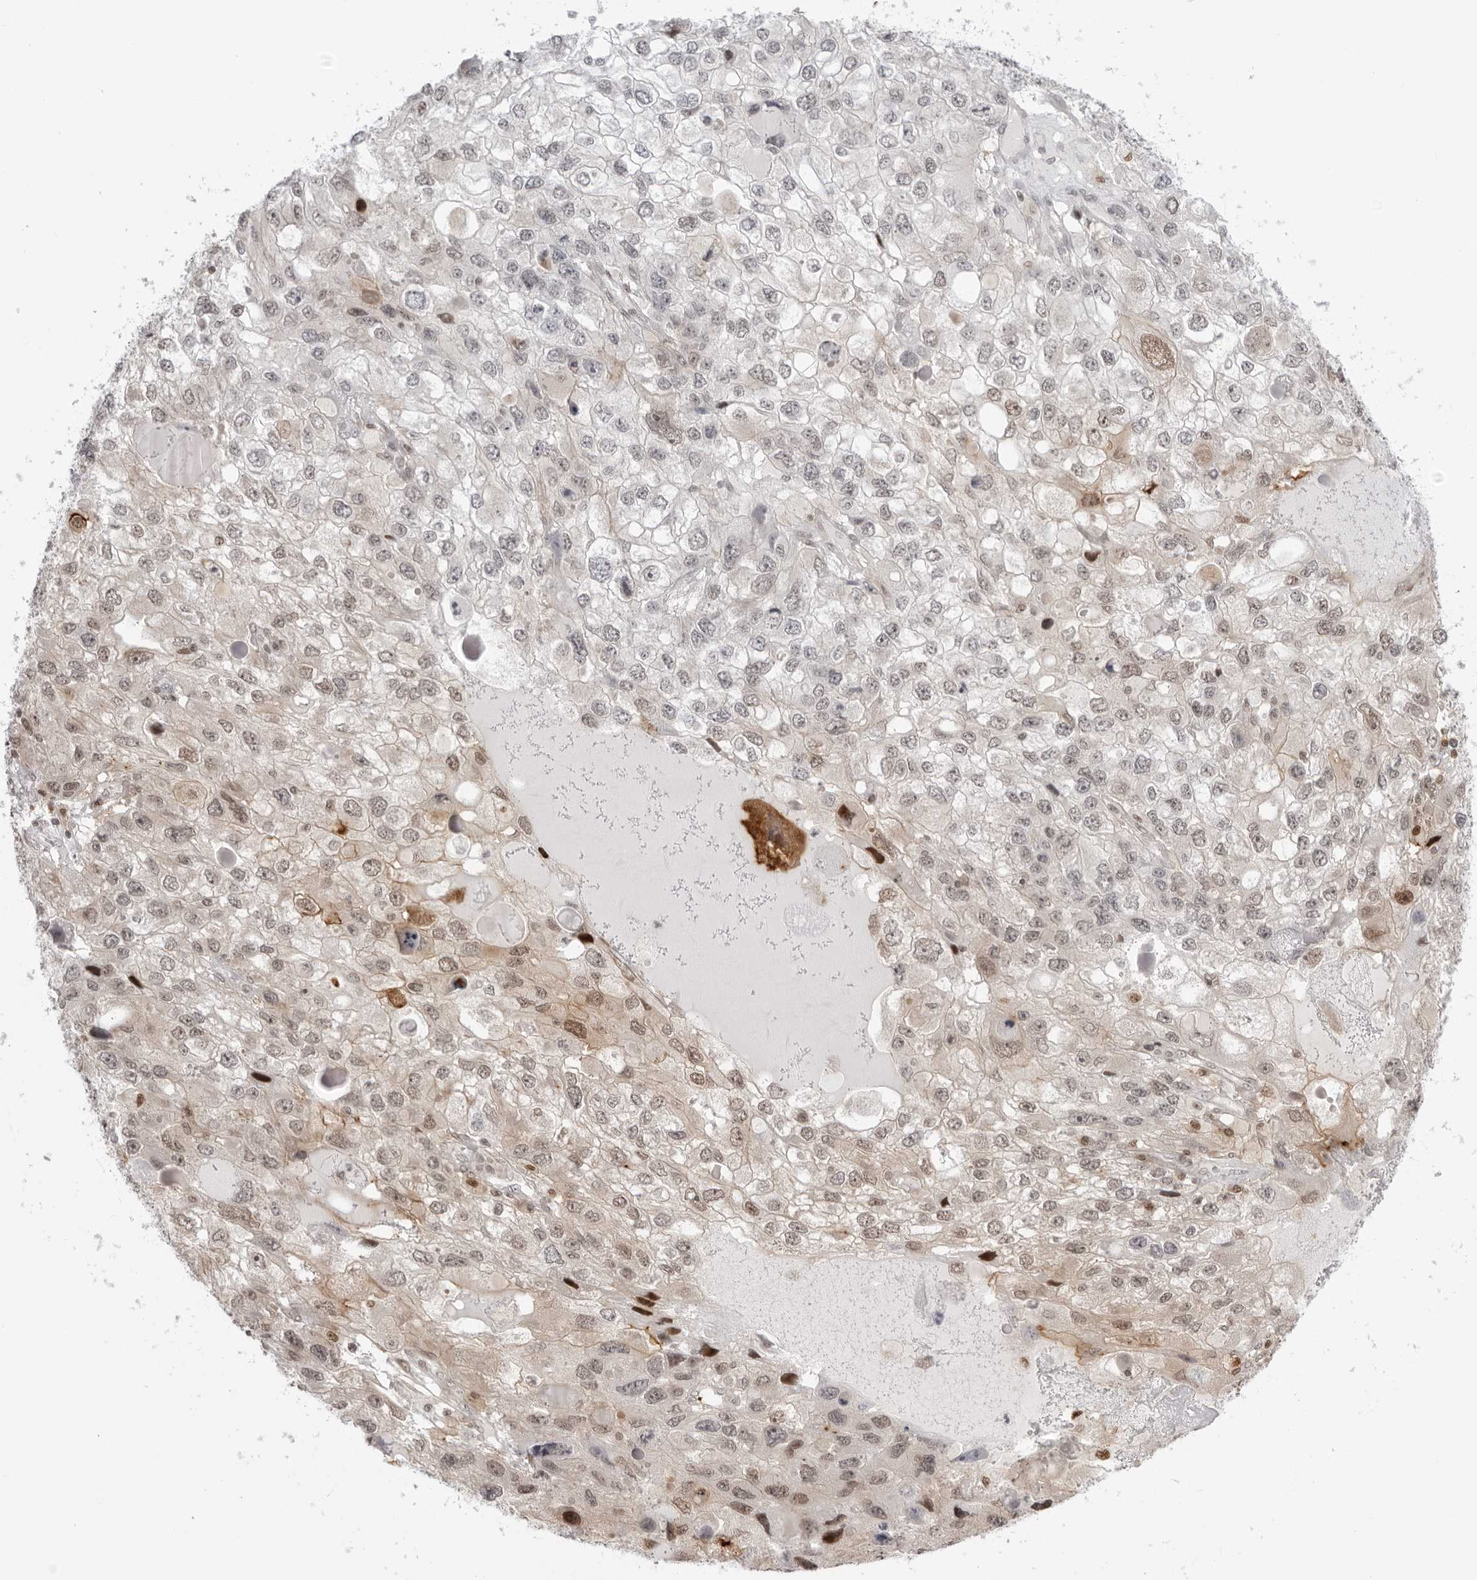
{"staining": {"intensity": "weak", "quantity": "<25%", "location": "nuclear"}, "tissue": "endometrial cancer", "cell_type": "Tumor cells", "image_type": "cancer", "snomed": [{"axis": "morphology", "description": "Adenocarcinoma, NOS"}, {"axis": "topography", "description": "Endometrium"}], "caption": "DAB immunohistochemical staining of human endometrial cancer (adenocarcinoma) reveals no significant expression in tumor cells.", "gene": "RNF146", "patient": {"sex": "female", "age": 49}}